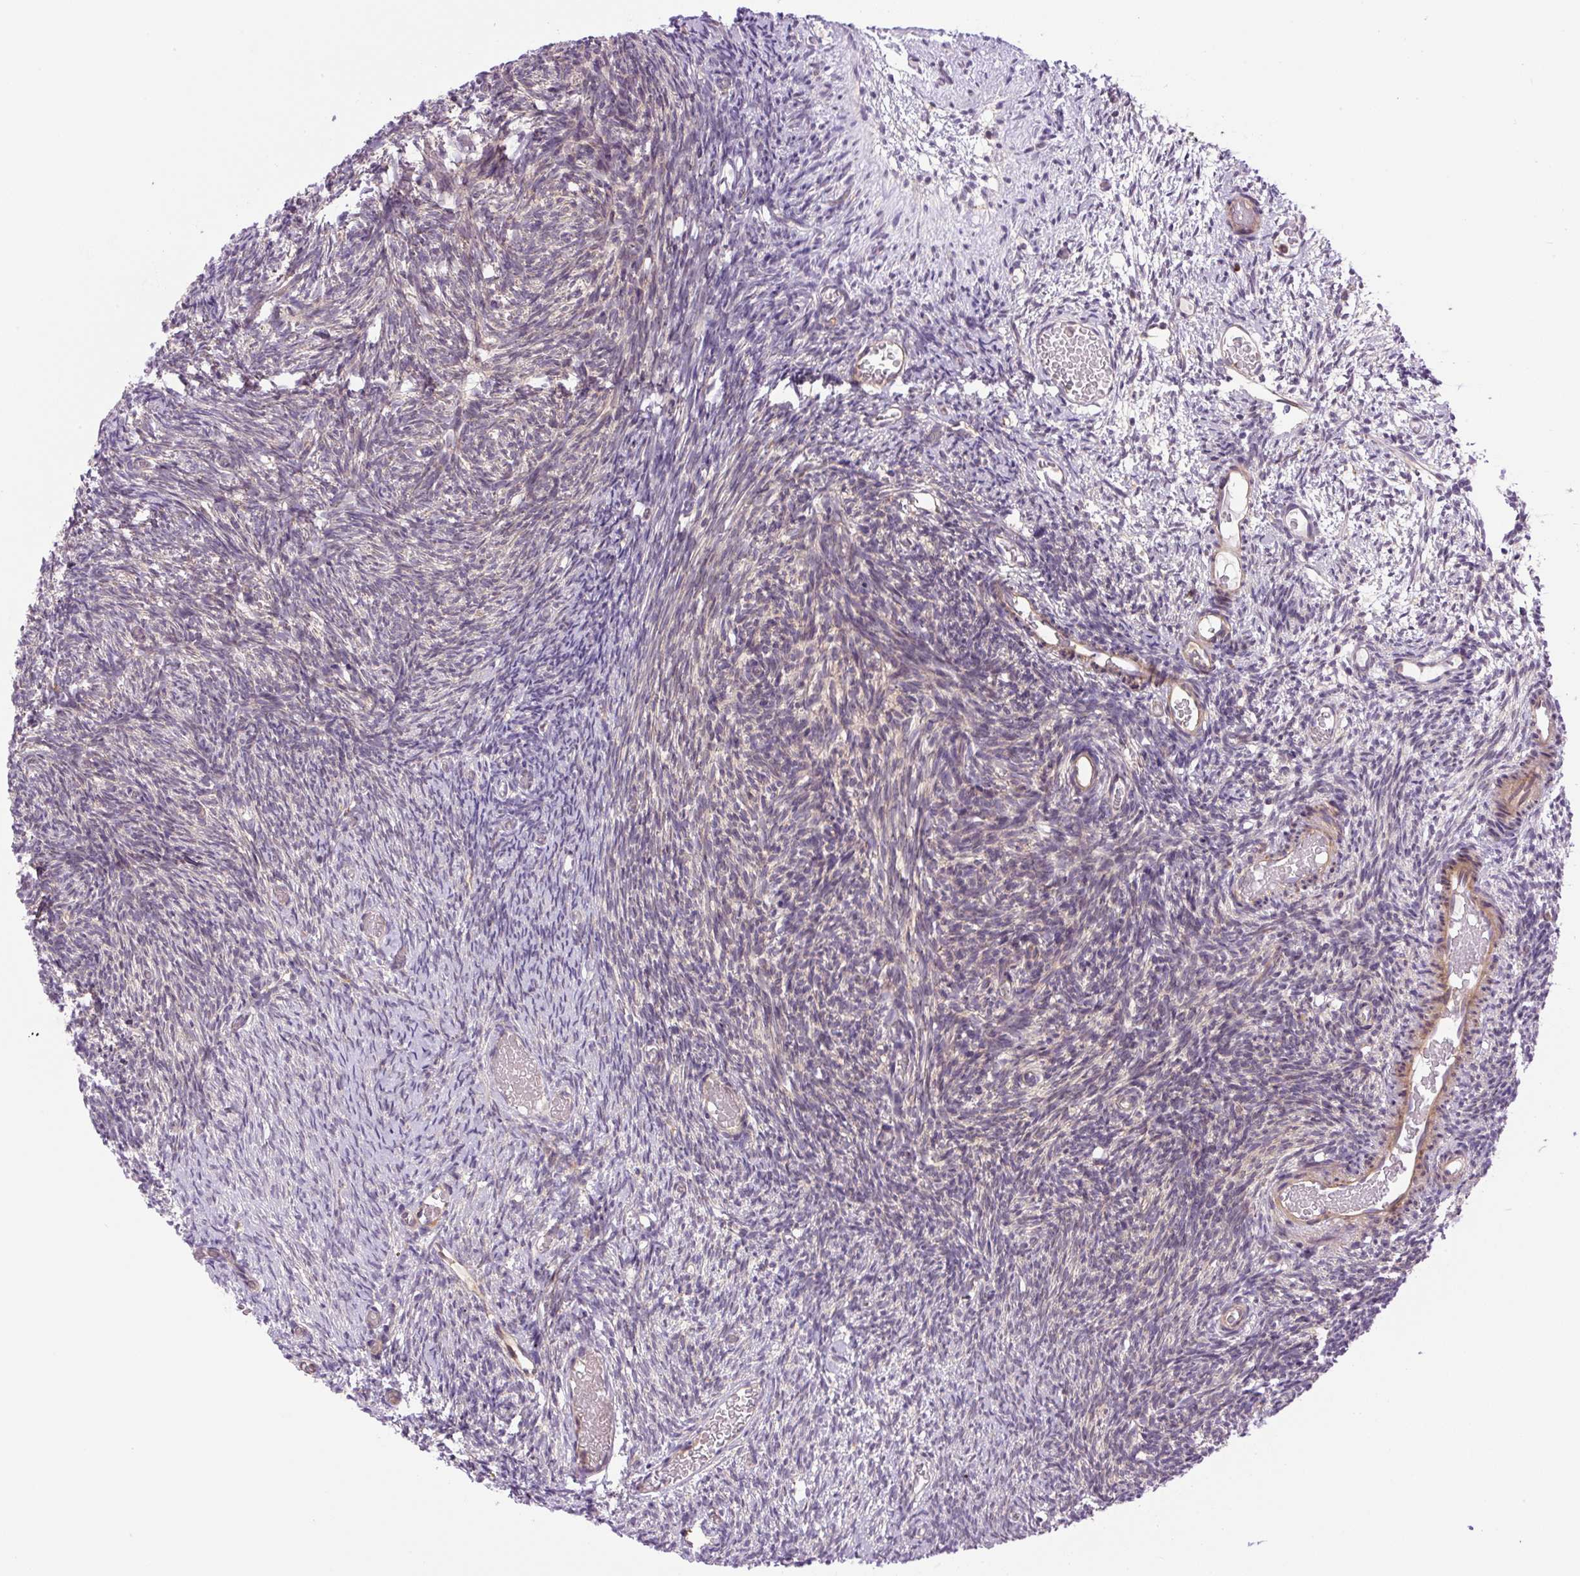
{"staining": {"intensity": "weak", "quantity": "25%-75%", "location": "cytoplasmic/membranous"}, "tissue": "ovary", "cell_type": "Ovarian stroma cells", "image_type": "normal", "snomed": [{"axis": "morphology", "description": "Normal tissue, NOS"}, {"axis": "topography", "description": "Ovary"}], "caption": "Immunohistochemistry (IHC) (DAB (3,3'-diaminobenzidine)) staining of normal ovary demonstrates weak cytoplasmic/membranous protein staining in approximately 25%-75% of ovarian stroma cells. Nuclei are stained in blue.", "gene": "KIFC1", "patient": {"sex": "female", "age": 39}}